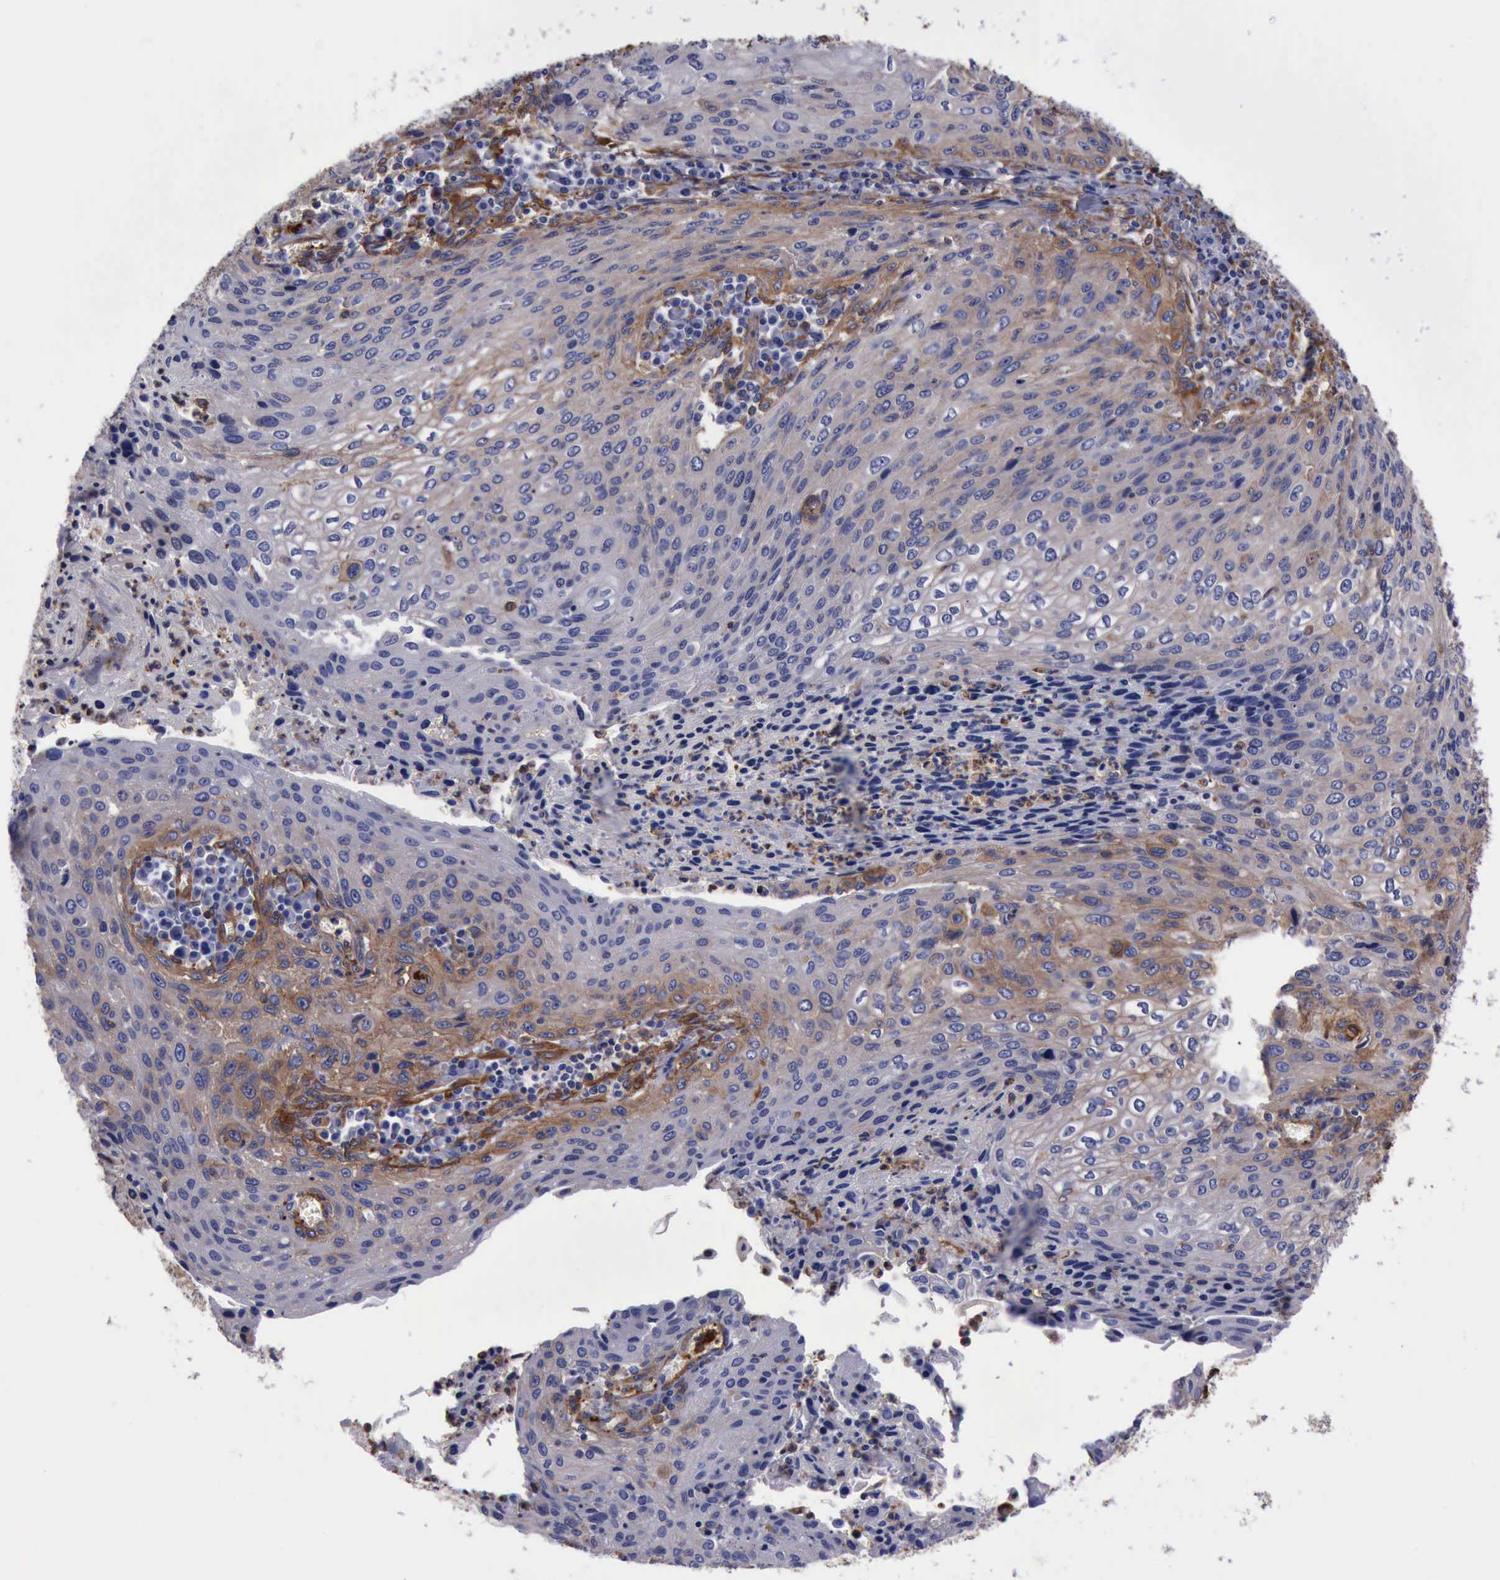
{"staining": {"intensity": "moderate", "quantity": "25%-75%", "location": "cytoplasmic/membranous"}, "tissue": "cervical cancer", "cell_type": "Tumor cells", "image_type": "cancer", "snomed": [{"axis": "morphology", "description": "Squamous cell carcinoma, NOS"}, {"axis": "topography", "description": "Cervix"}], "caption": "The image displays a brown stain indicating the presence of a protein in the cytoplasmic/membranous of tumor cells in squamous cell carcinoma (cervical).", "gene": "FLNA", "patient": {"sex": "female", "age": 32}}